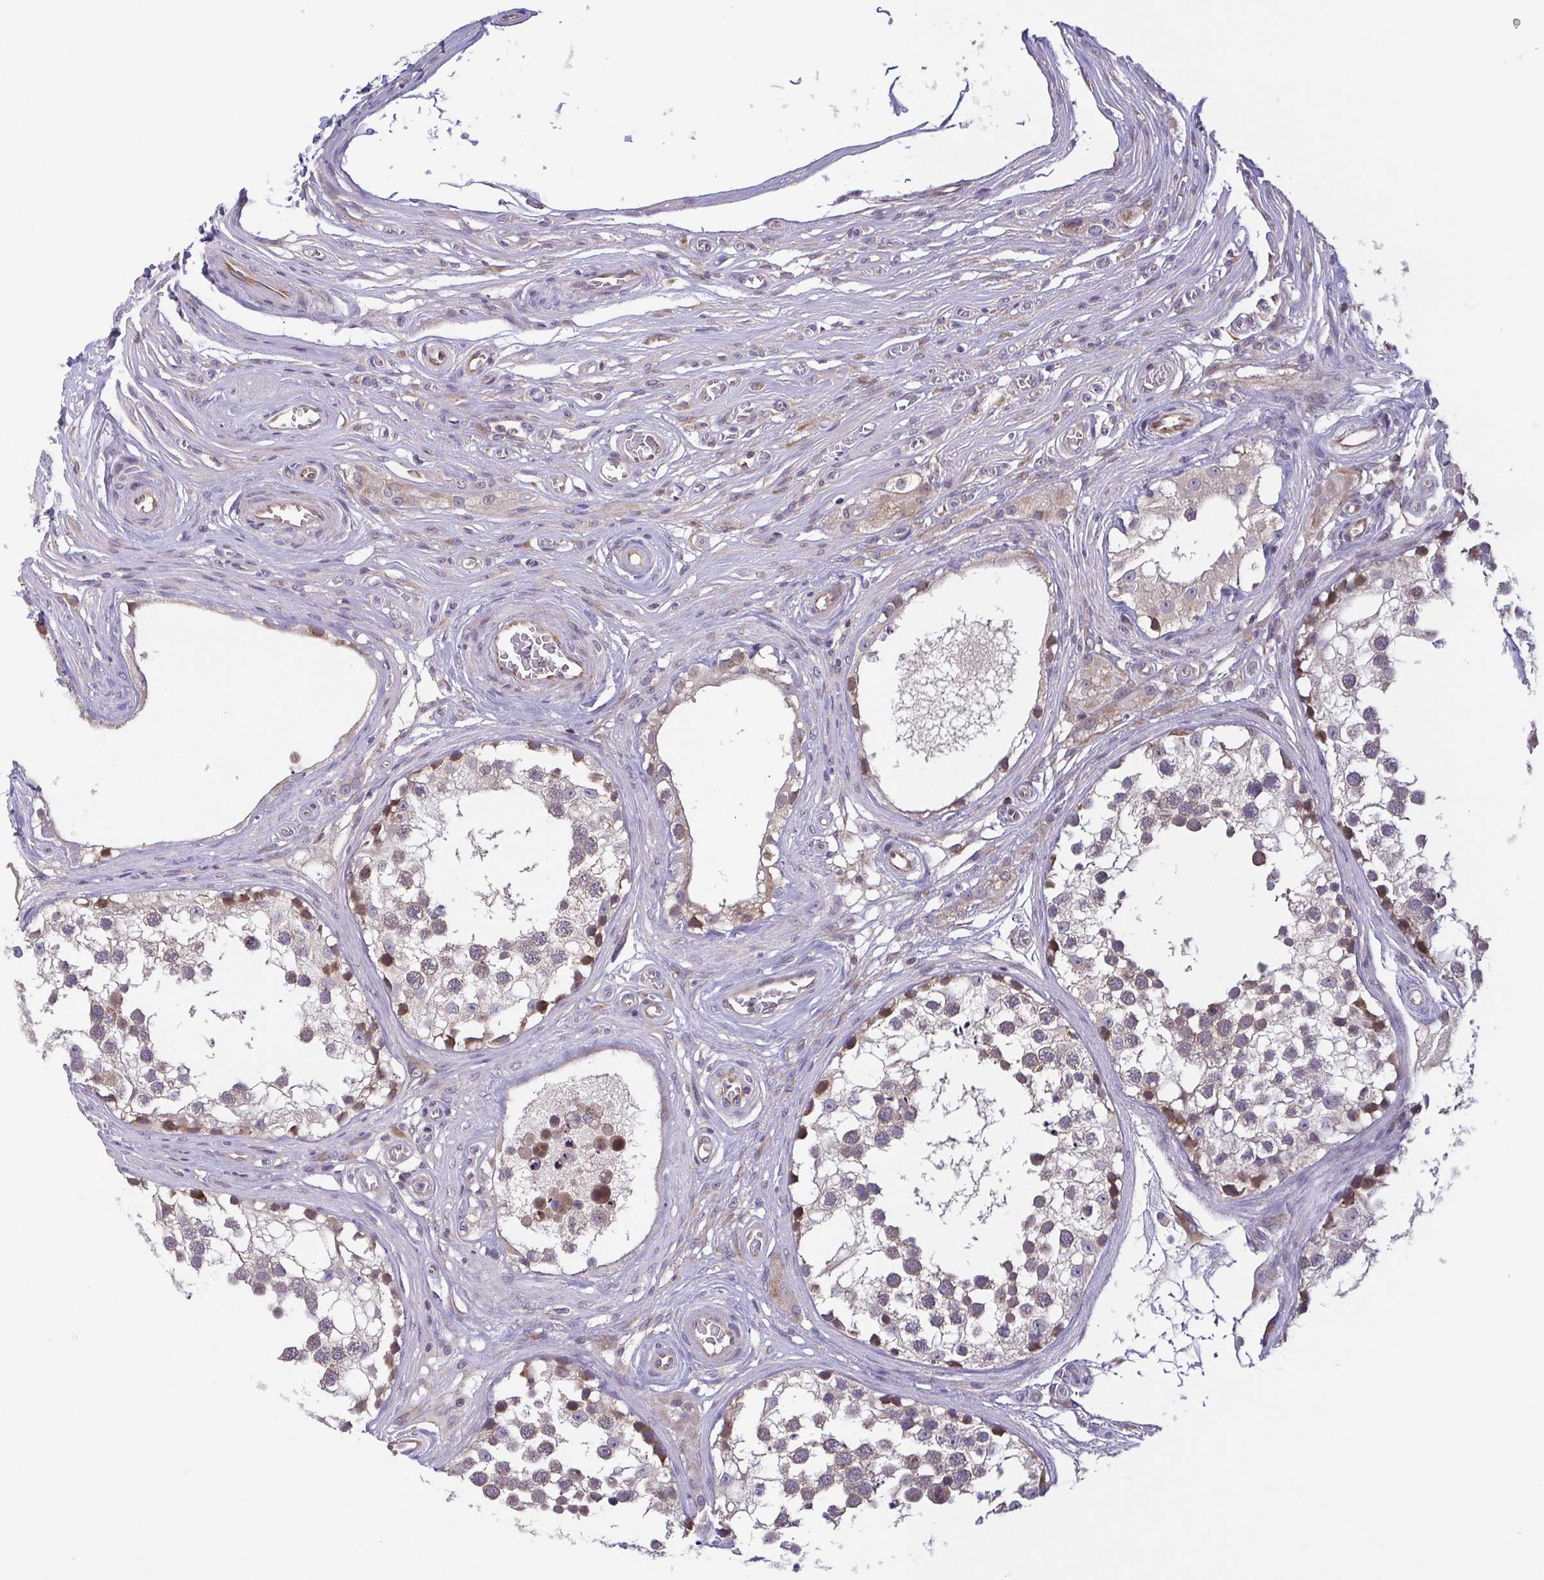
{"staining": {"intensity": "weak", "quantity": ">75%", "location": "cytoplasmic/membranous"}, "tissue": "testis", "cell_type": "Cells in seminiferous ducts", "image_type": "normal", "snomed": [{"axis": "morphology", "description": "Normal tissue, NOS"}, {"axis": "morphology", "description": "Seminoma, NOS"}, {"axis": "topography", "description": "Testis"}], "caption": "This is an image of immunohistochemistry staining of normal testis, which shows weak expression in the cytoplasmic/membranous of cells in seminiferous ducts.", "gene": "OSBPL7", "patient": {"sex": "male", "age": 65}}